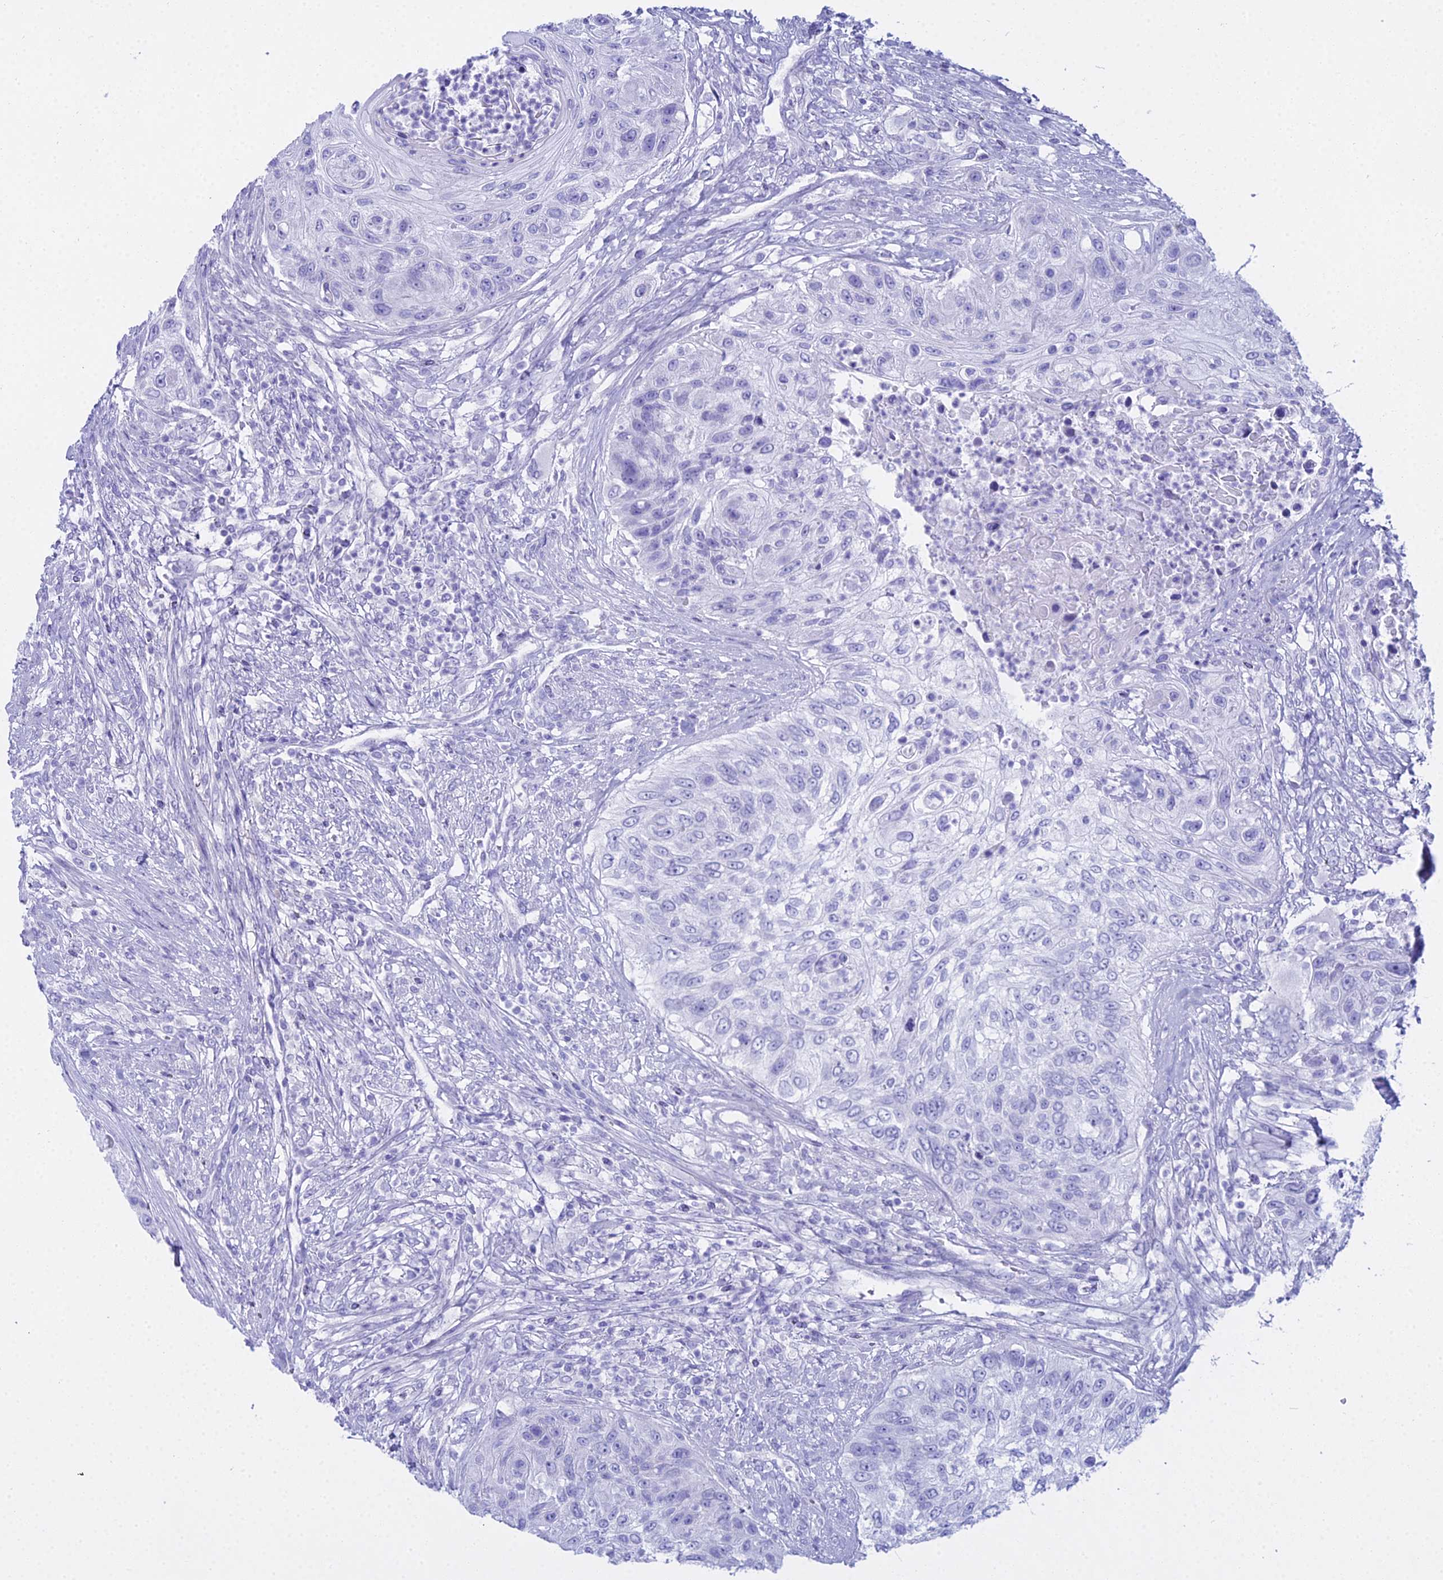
{"staining": {"intensity": "negative", "quantity": "none", "location": "none"}, "tissue": "urothelial cancer", "cell_type": "Tumor cells", "image_type": "cancer", "snomed": [{"axis": "morphology", "description": "Urothelial carcinoma, High grade"}, {"axis": "topography", "description": "Urinary bladder"}], "caption": "Urothelial cancer was stained to show a protein in brown. There is no significant staining in tumor cells. Nuclei are stained in blue.", "gene": "CGB2", "patient": {"sex": "female", "age": 60}}